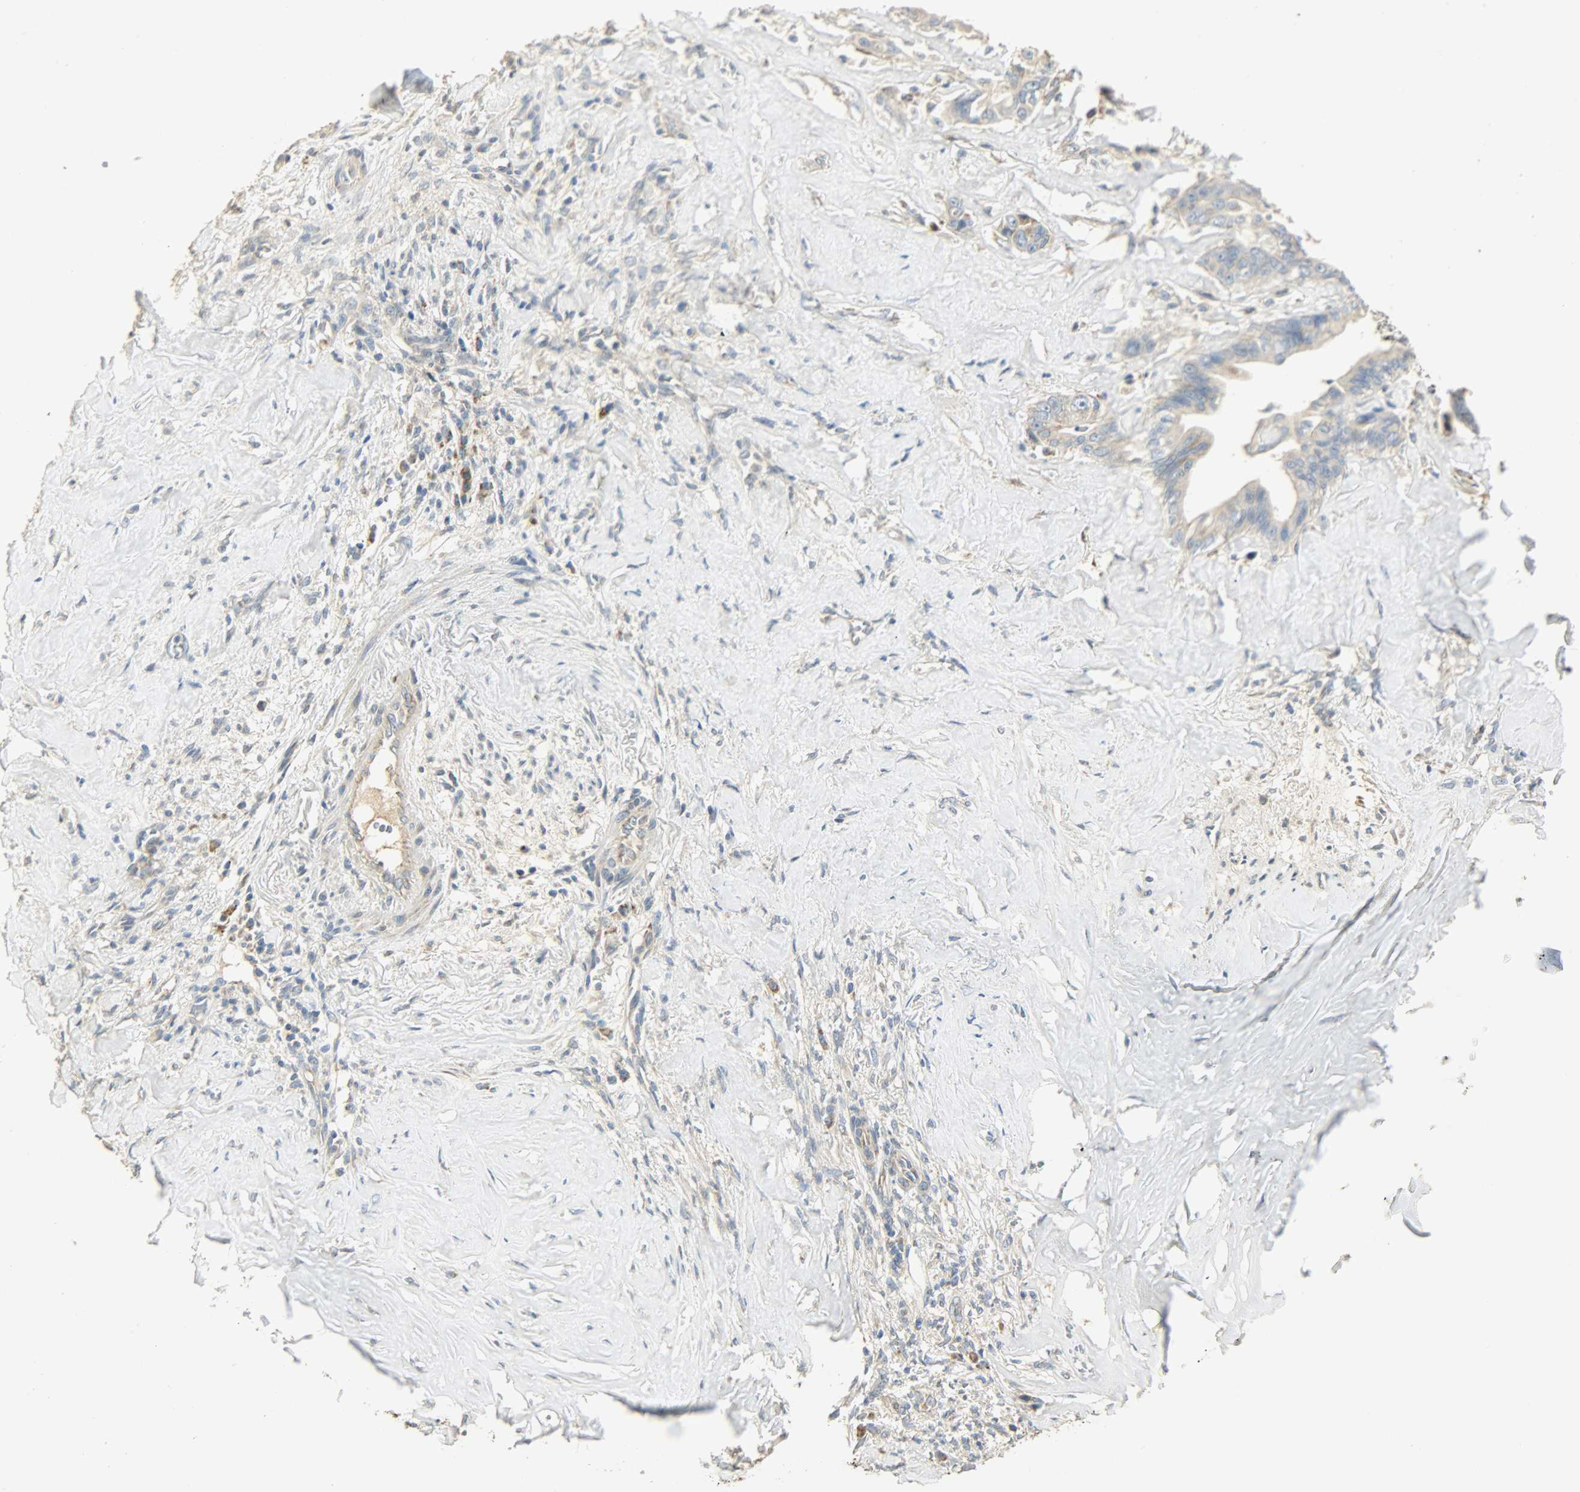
{"staining": {"intensity": "weak", "quantity": ">75%", "location": "cytoplasmic/membranous"}, "tissue": "liver cancer", "cell_type": "Tumor cells", "image_type": "cancer", "snomed": [{"axis": "morphology", "description": "Cholangiocarcinoma"}, {"axis": "topography", "description": "Liver"}], "caption": "Immunohistochemical staining of liver cancer (cholangiocarcinoma) displays low levels of weak cytoplasmic/membranous protein positivity in about >75% of tumor cells.", "gene": "NNT", "patient": {"sex": "female", "age": 67}}